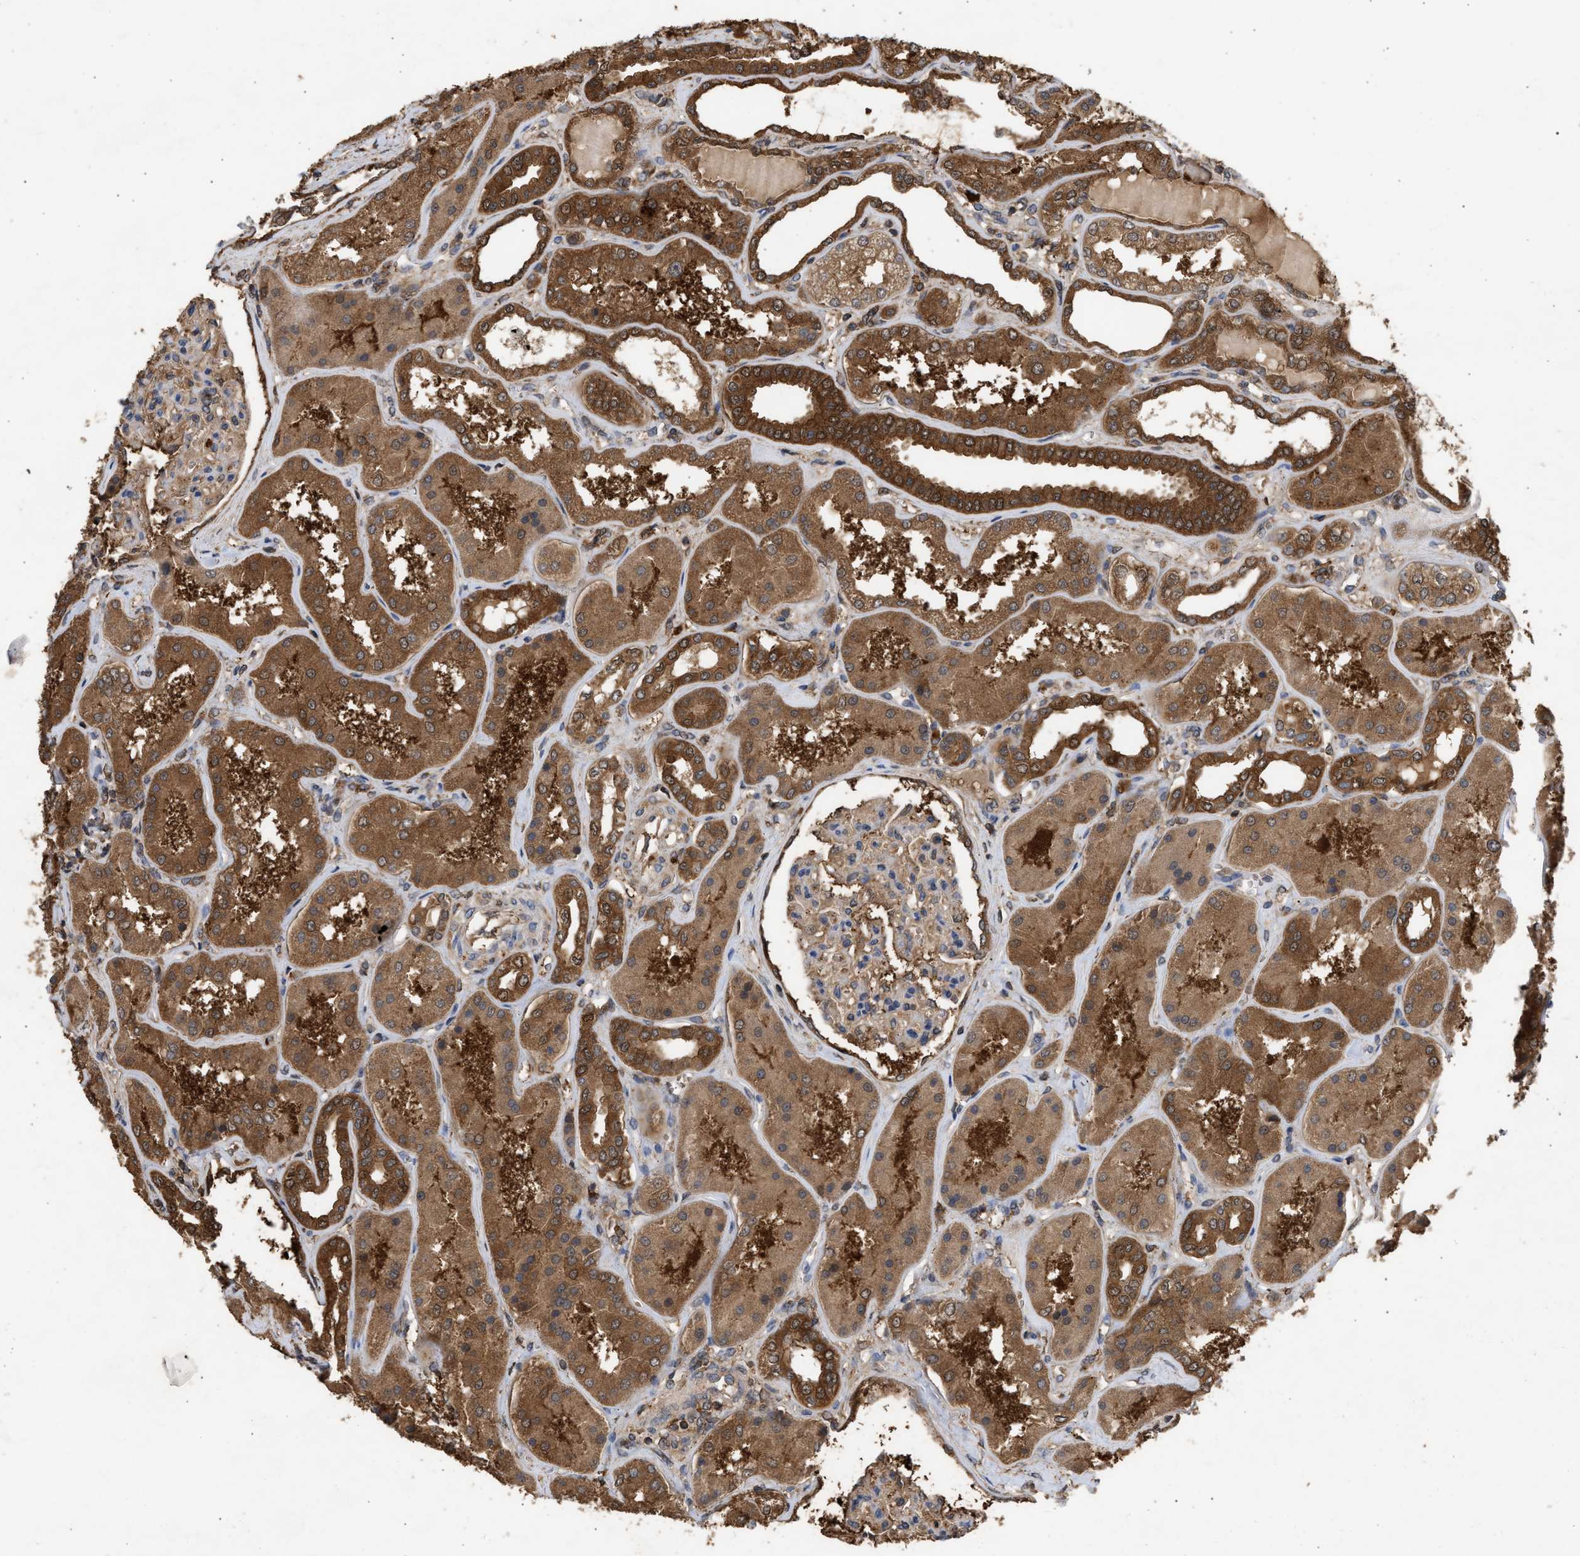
{"staining": {"intensity": "moderate", "quantity": ">75%", "location": "cytoplasmic/membranous"}, "tissue": "kidney", "cell_type": "Cells in glomeruli", "image_type": "normal", "snomed": [{"axis": "morphology", "description": "Normal tissue, NOS"}, {"axis": "topography", "description": "Kidney"}], "caption": "Immunohistochemistry (IHC) of benign kidney reveals medium levels of moderate cytoplasmic/membranous staining in about >75% of cells in glomeruli.", "gene": "FITM1", "patient": {"sex": "female", "age": 56}}